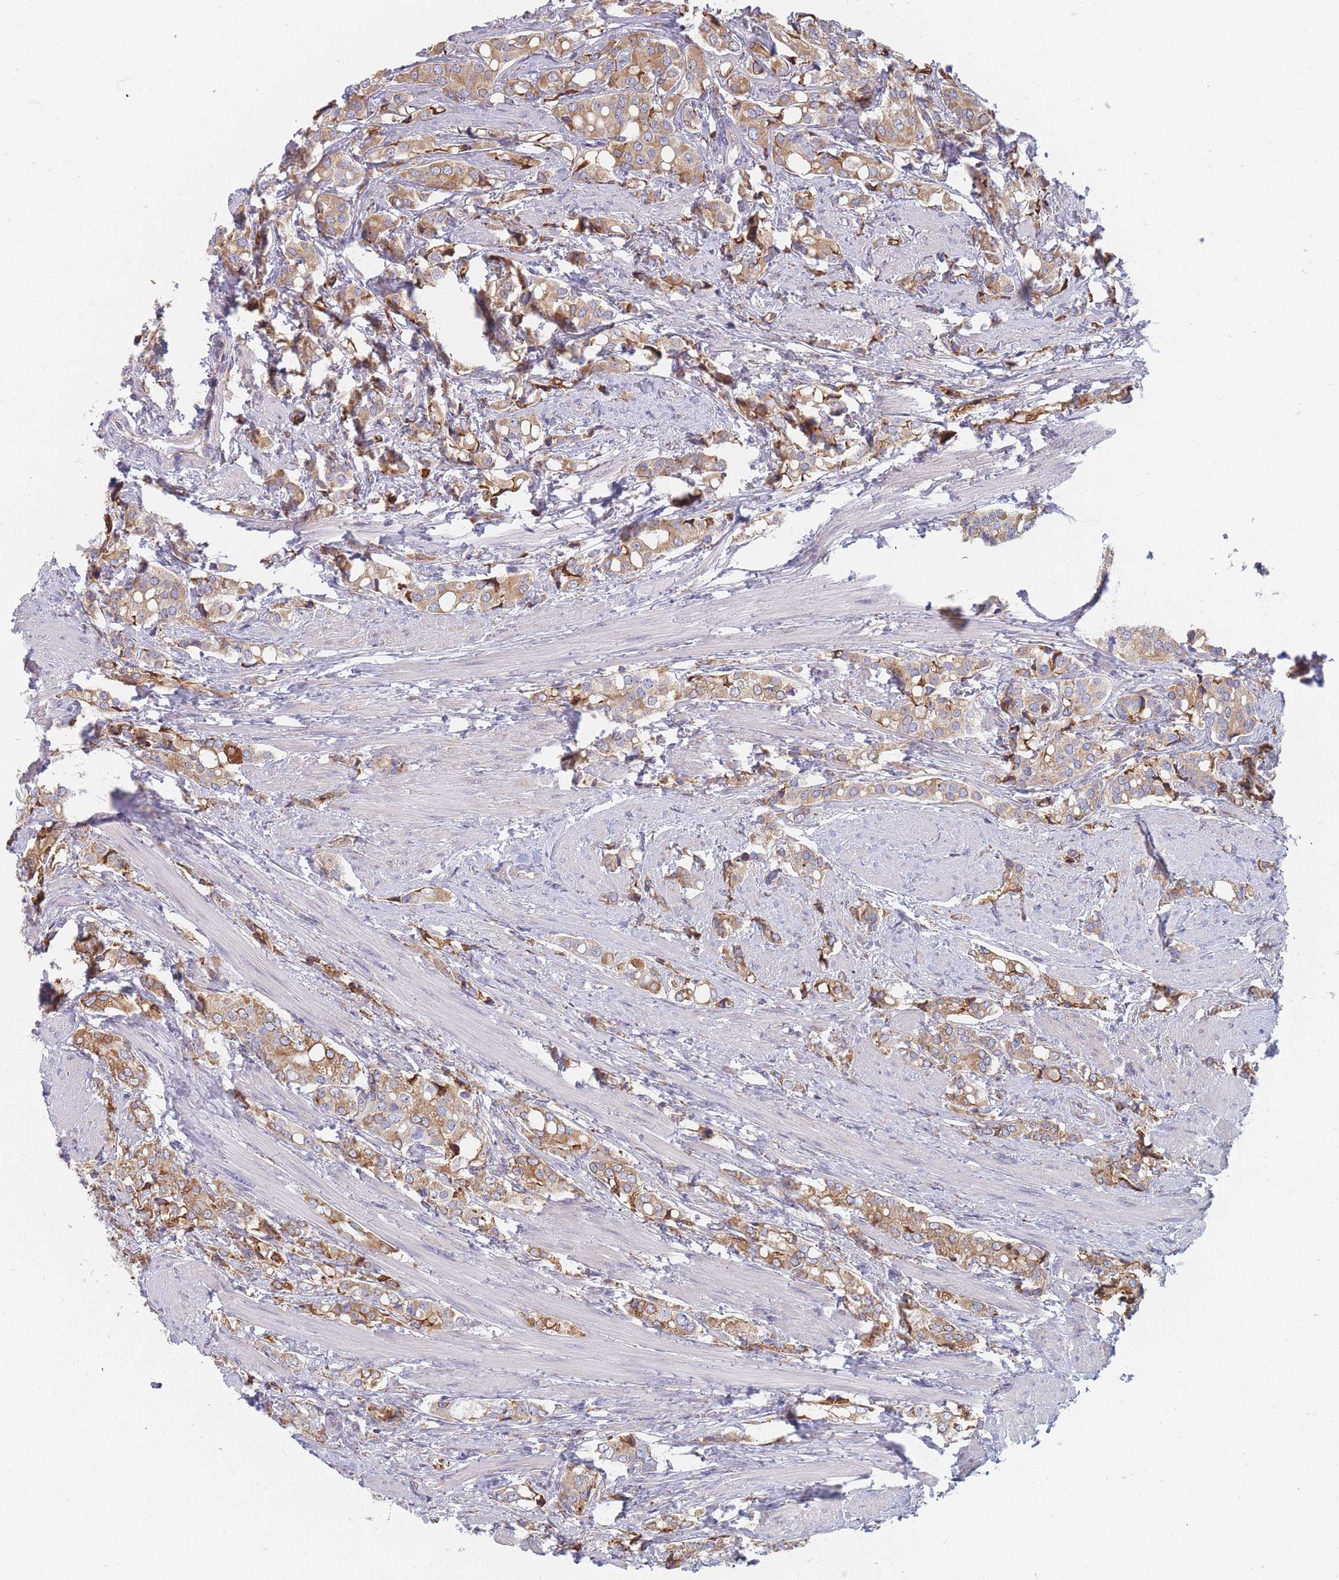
{"staining": {"intensity": "moderate", "quantity": ">75%", "location": "cytoplasmic/membranous"}, "tissue": "prostate cancer", "cell_type": "Tumor cells", "image_type": "cancer", "snomed": [{"axis": "morphology", "description": "Adenocarcinoma, High grade"}, {"axis": "topography", "description": "Prostate"}], "caption": "Moderate cytoplasmic/membranous staining for a protein is appreciated in about >75% of tumor cells of prostate cancer using IHC.", "gene": "OR7C2", "patient": {"sex": "male", "age": 71}}